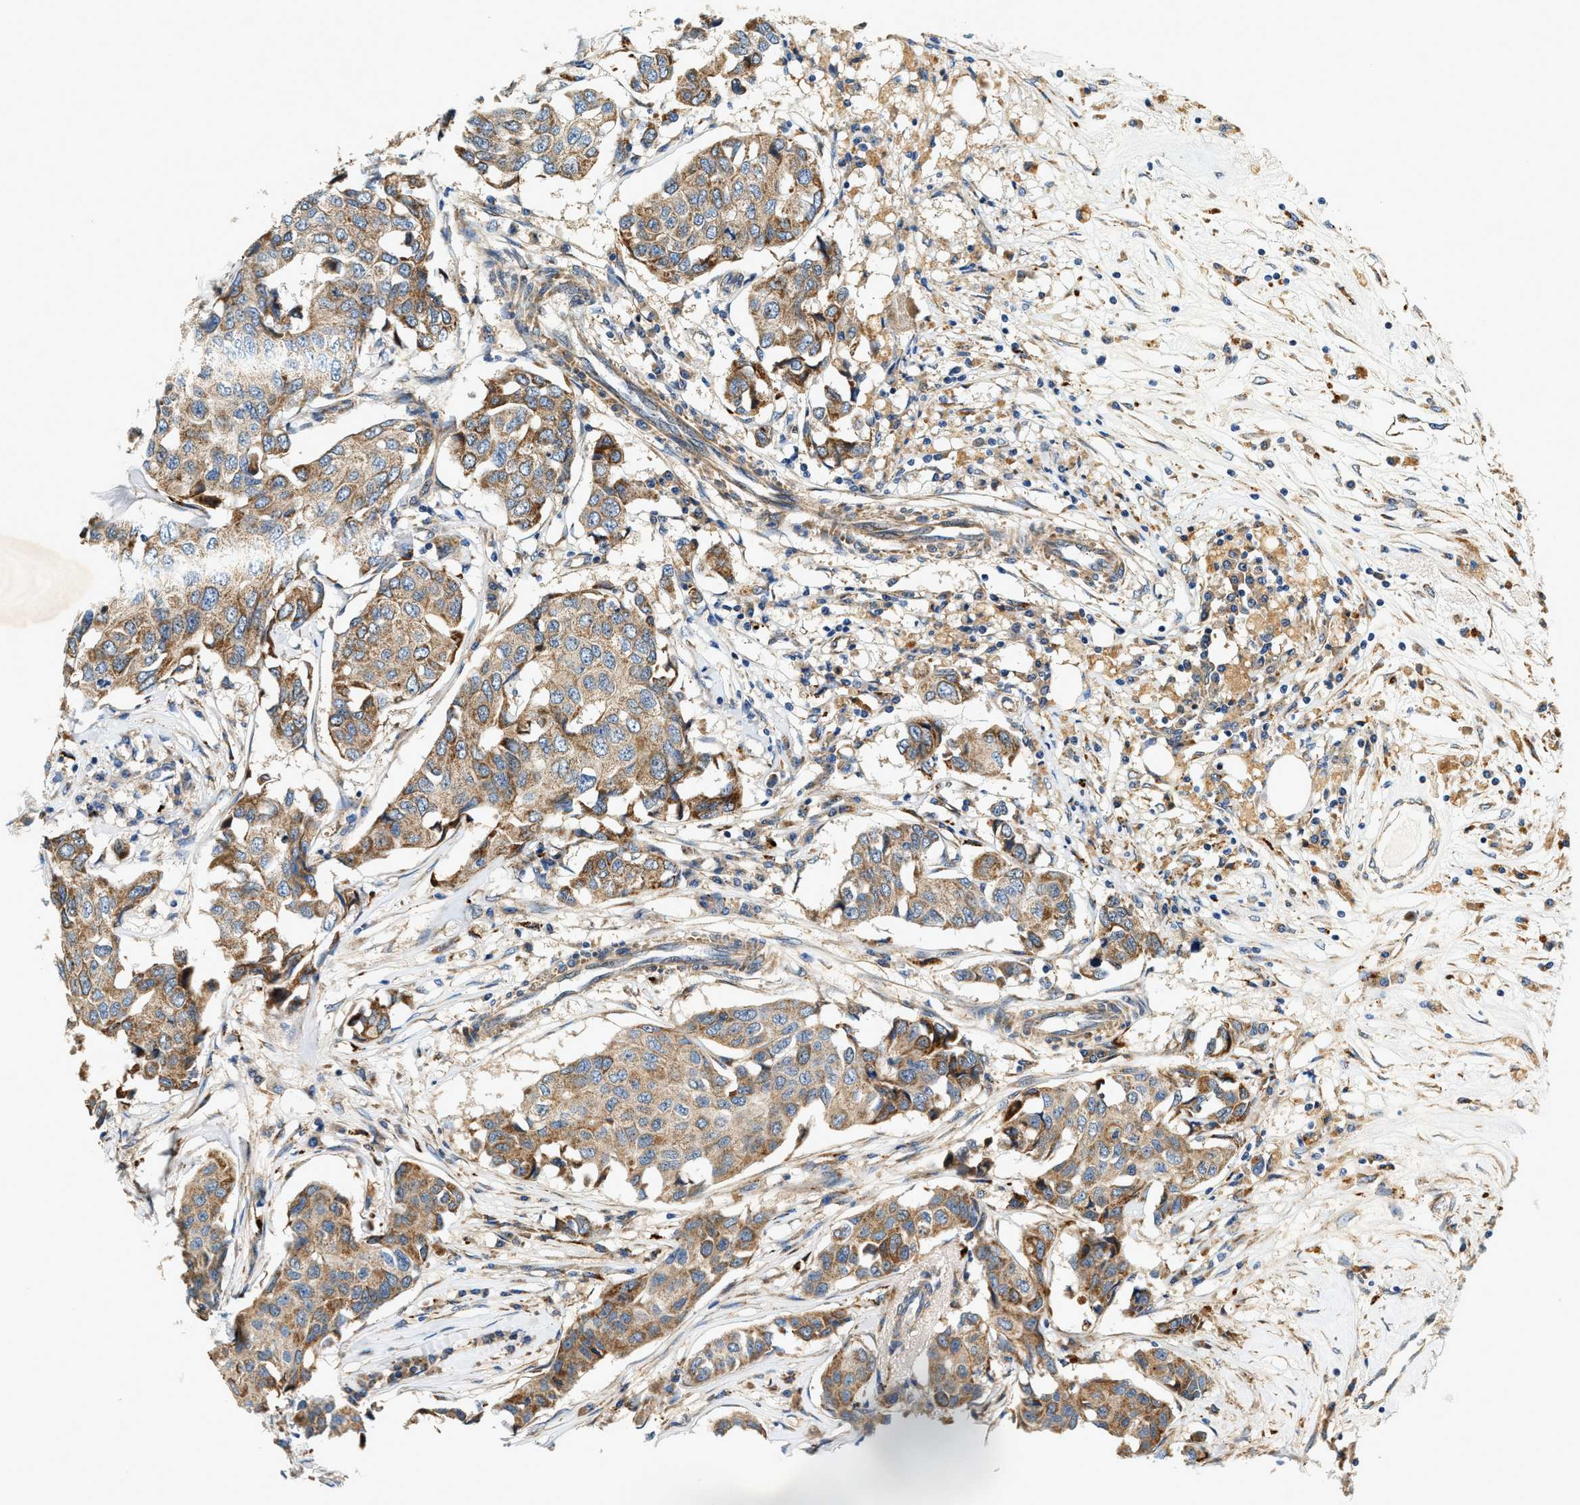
{"staining": {"intensity": "moderate", "quantity": ">75%", "location": "cytoplasmic/membranous"}, "tissue": "breast cancer", "cell_type": "Tumor cells", "image_type": "cancer", "snomed": [{"axis": "morphology", "description": "Duct carcinoma"}, {"axis": "topography", "description": "Breast"}], "caption": "An IHC micrograph of neoplastic tissue is shown. Protein staining in brown shows moderate cytoplasmic/membranous positivity in invasive ductal carcinoma (breast) within tumor cells.", "gene": "DUSP10", "patient": {"sex": "female", "age": 80}}